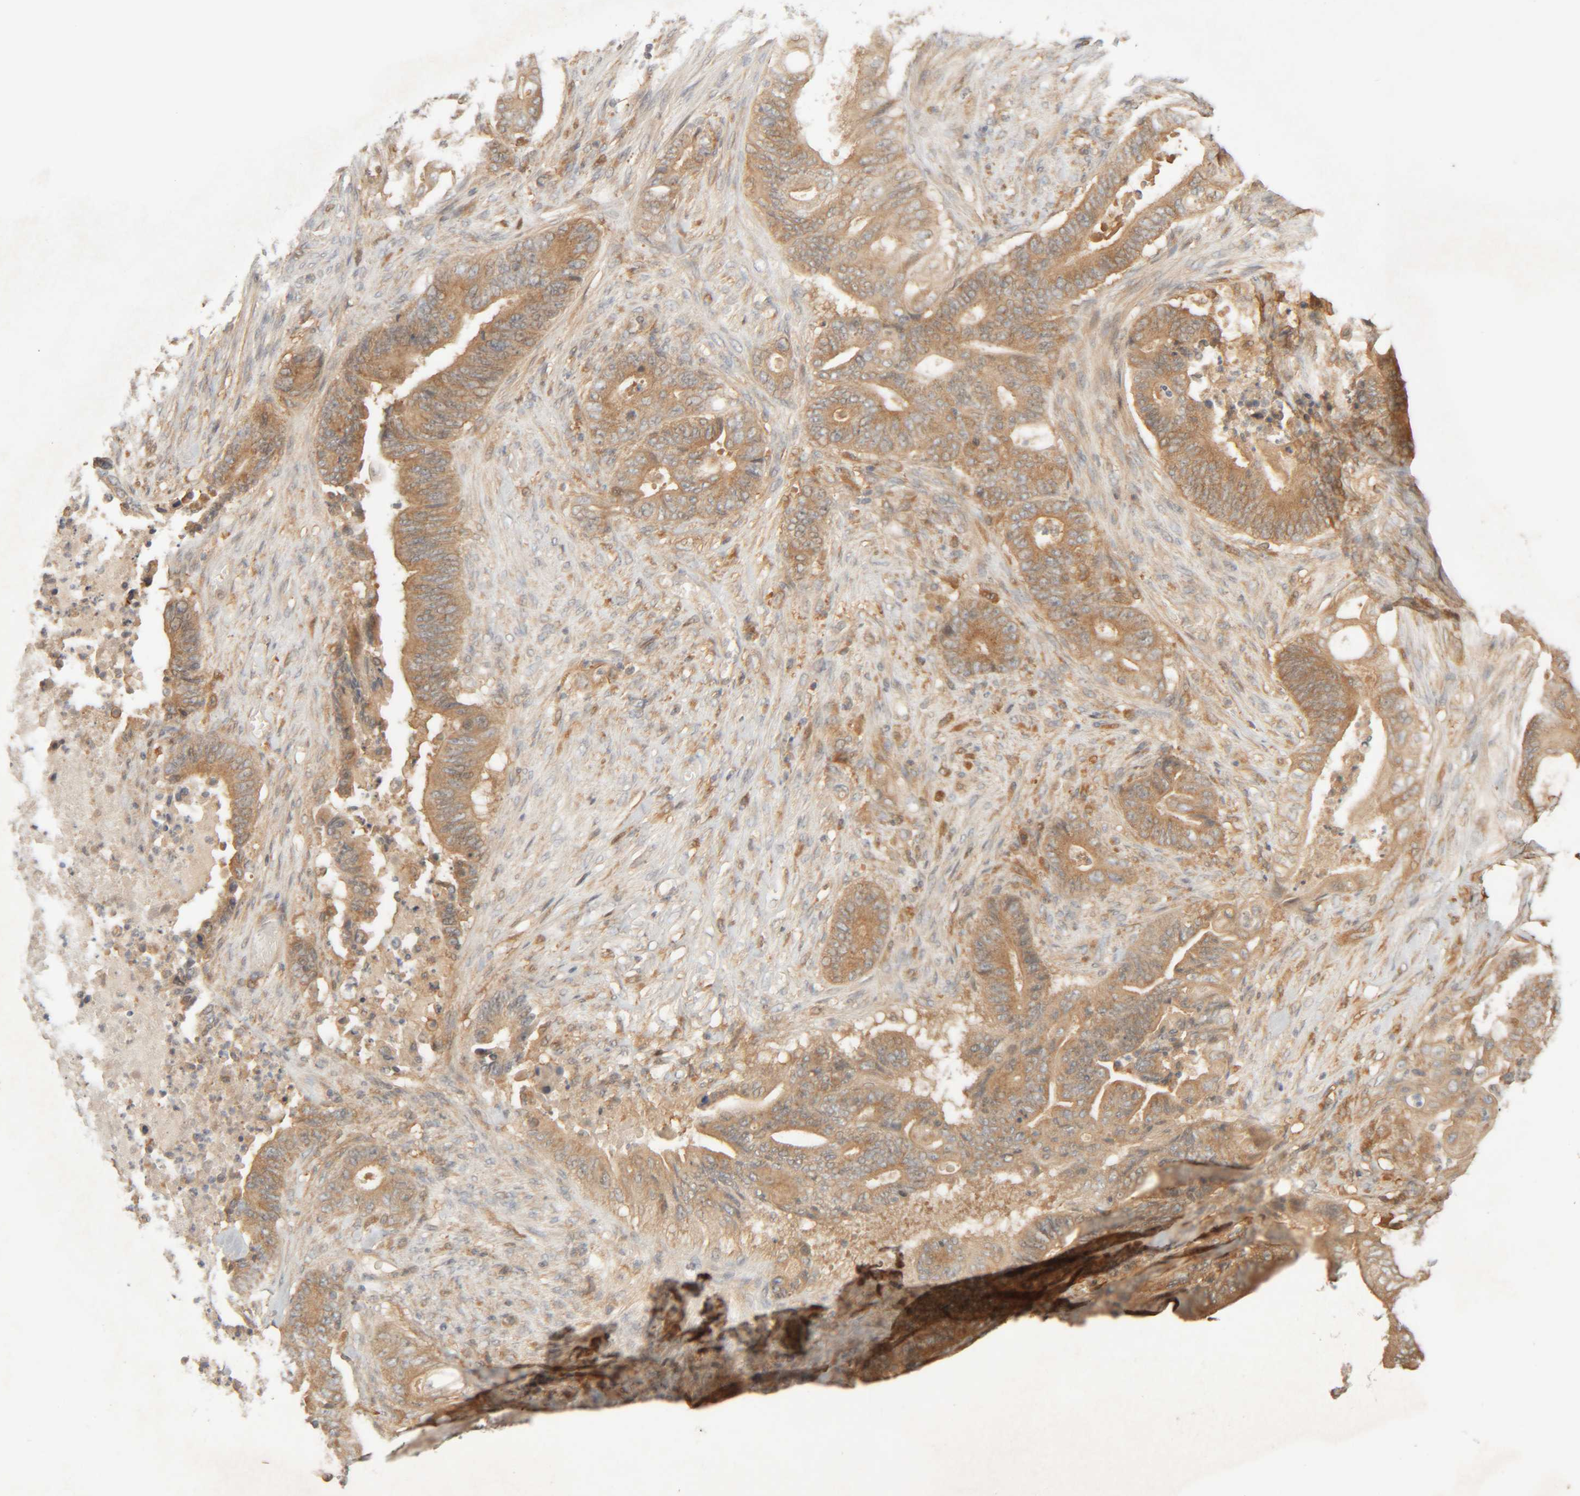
{"staining": {"intensity": "moderate", "quantity": ">75%", "location": "cytoplasmic/membranous"}, "tissue": "stomach cancer", "cell_type": "Tumor cells", "image_type": "cancer", "snomed": [{"axis": "morphology", "description": "Adenocarcinoma, NOS"}, {"axis": "topography", "description": "Stomach"}], "caption": "This micrograph reveals immunohistochemistry staining of stomach cancer (adenocarcinoma), with medium moderate cytoplasmic/membranous staining in about >75% of tumor cells.", "gene": "TMEM192", "patient": {"sex": "female", "age": 73}}